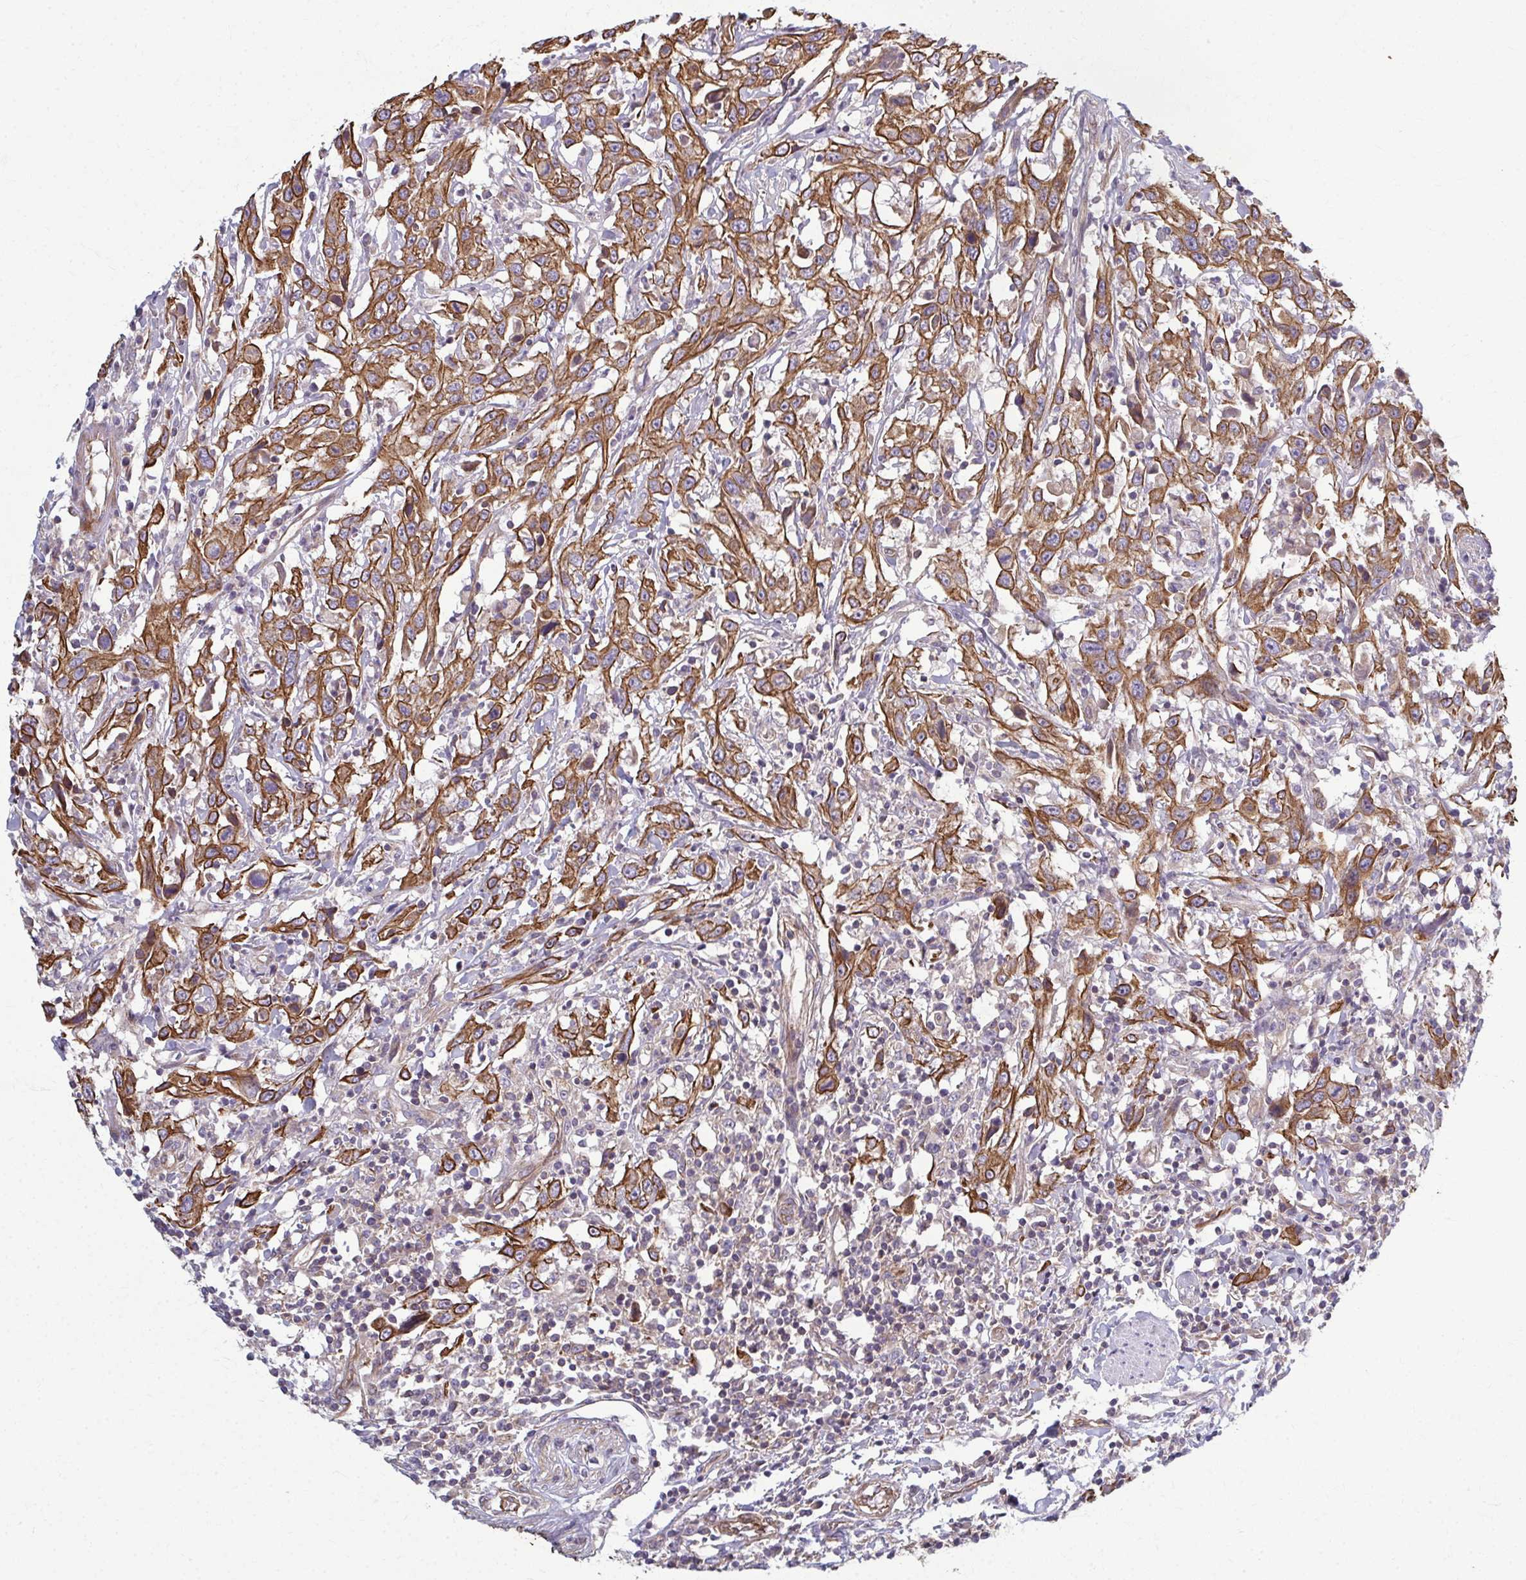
{"staining": {"intensity": "strong", "quantity": ">75%", "location": "cytoplasmic/membranous"}, "tissue": "urothelial cancer", "cell_type": "Tumor cells", "image_type": "cancer", "snomed": [{"axis": "morphology", "description": "Urothelial carcinoma, High grade"}, {"axis": "topography", "description": "Urinary bladder"}], "caption": "Protein staining of urothelial cancer tissue demonstrates strong cytoplasmic/membranous positivity in about >75% of tumor cells.", "gene": "EID2B", "patient": {"sex": "male", "age": 61}}